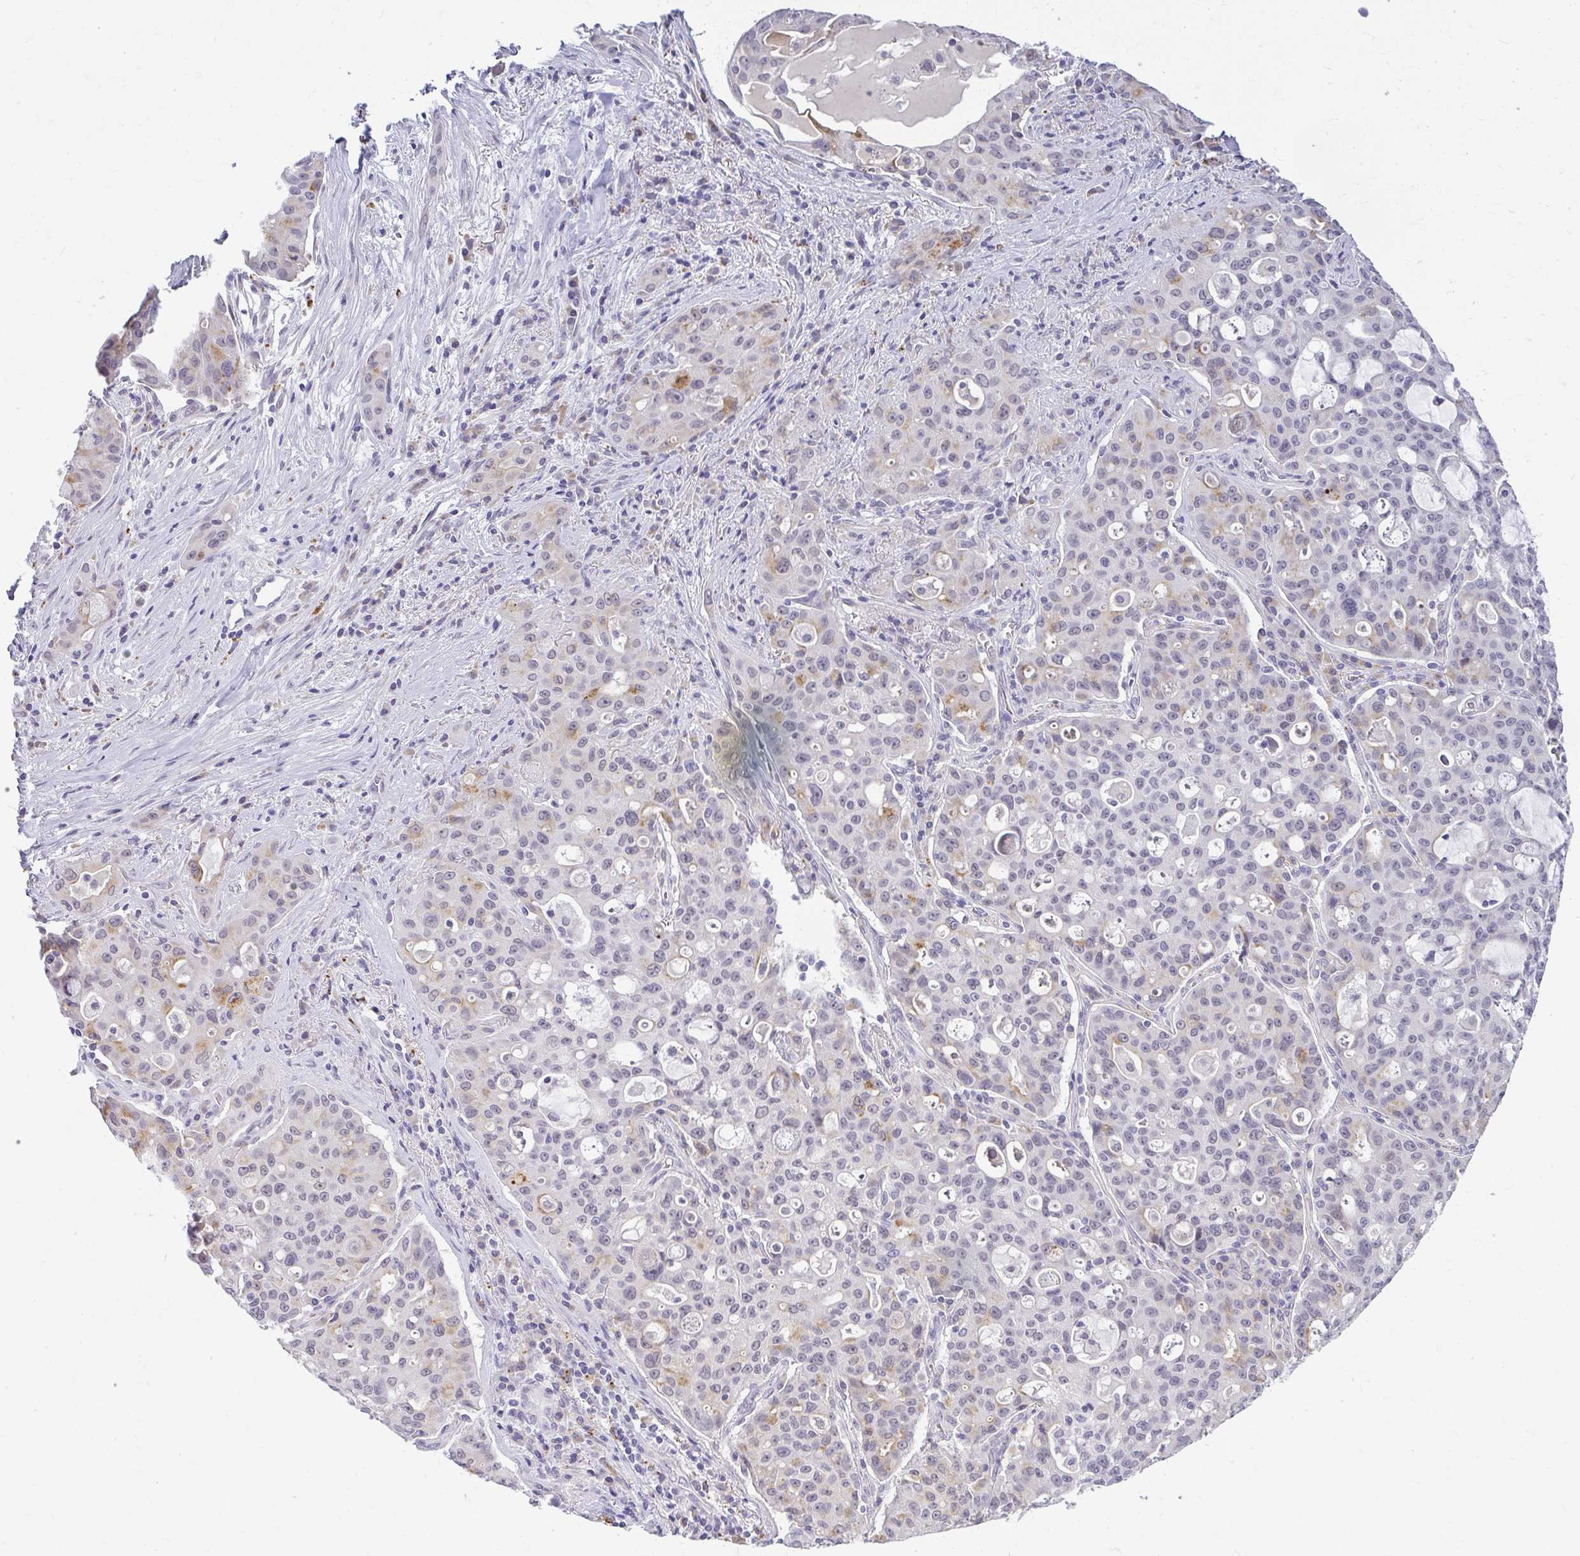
{"staining": {"intensity": "weak", "quantity": "<25%", "location": "cytoplasmic/membranous"}, "tissue": "lung cancer", "cell_type": "Tumor cells", "image_type": "cancer", "snomed": [{"axis": "morphology", "description": "Adenocarcinoma, NOS"}, {"axis": "topography", "description": "Lung"}], "caption": "Tumor cells are negative for protein expression in human adenocarcinoma (lung).", "gene": "TEX33", "patient": {"sex": "female", "age": 44}}